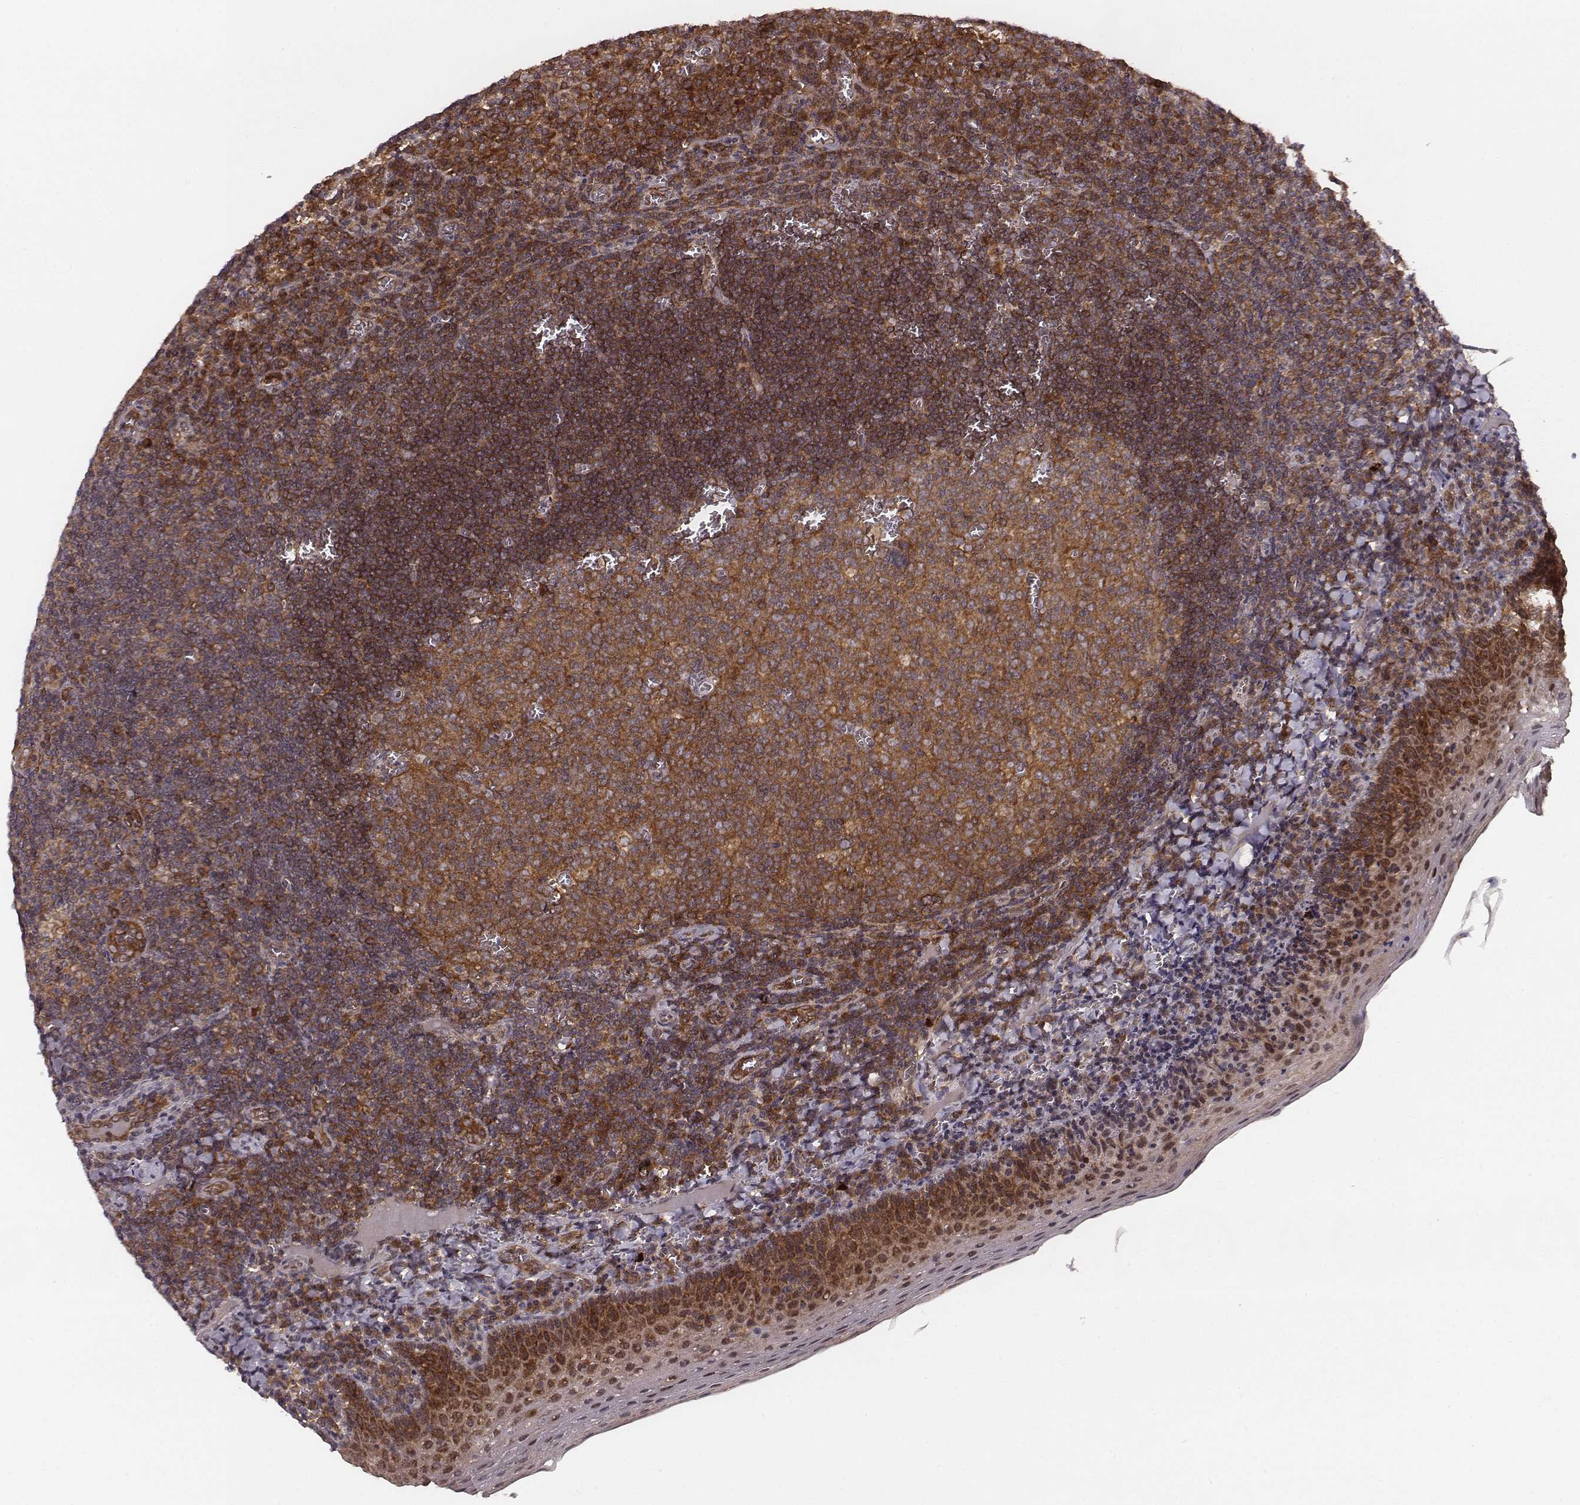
{"staining": {"intensity": "strong", "quantity": ">75%", "location": "cytoplasmic/membranous"}, "tissue": "tonsil", "cell_type": "Germinal center cells", "image_type": "normal", "snomed": [{"axis": "morphology", "description": "Normal tissue, NOS"}, {"axis": "morphology", "description": "Inflammation, NOS"}, {"axis": "topography", "description": "Tonsil"}], "caption": "A high amount of strong cytoplasmic/membranous staining is identified in approximately >75% of germinal center cells in normal tonsil. (IHC, brightfield microscopy, high magnification).", "gene": "VPS26A", "patient": {"sex": "female", "age": 31}}